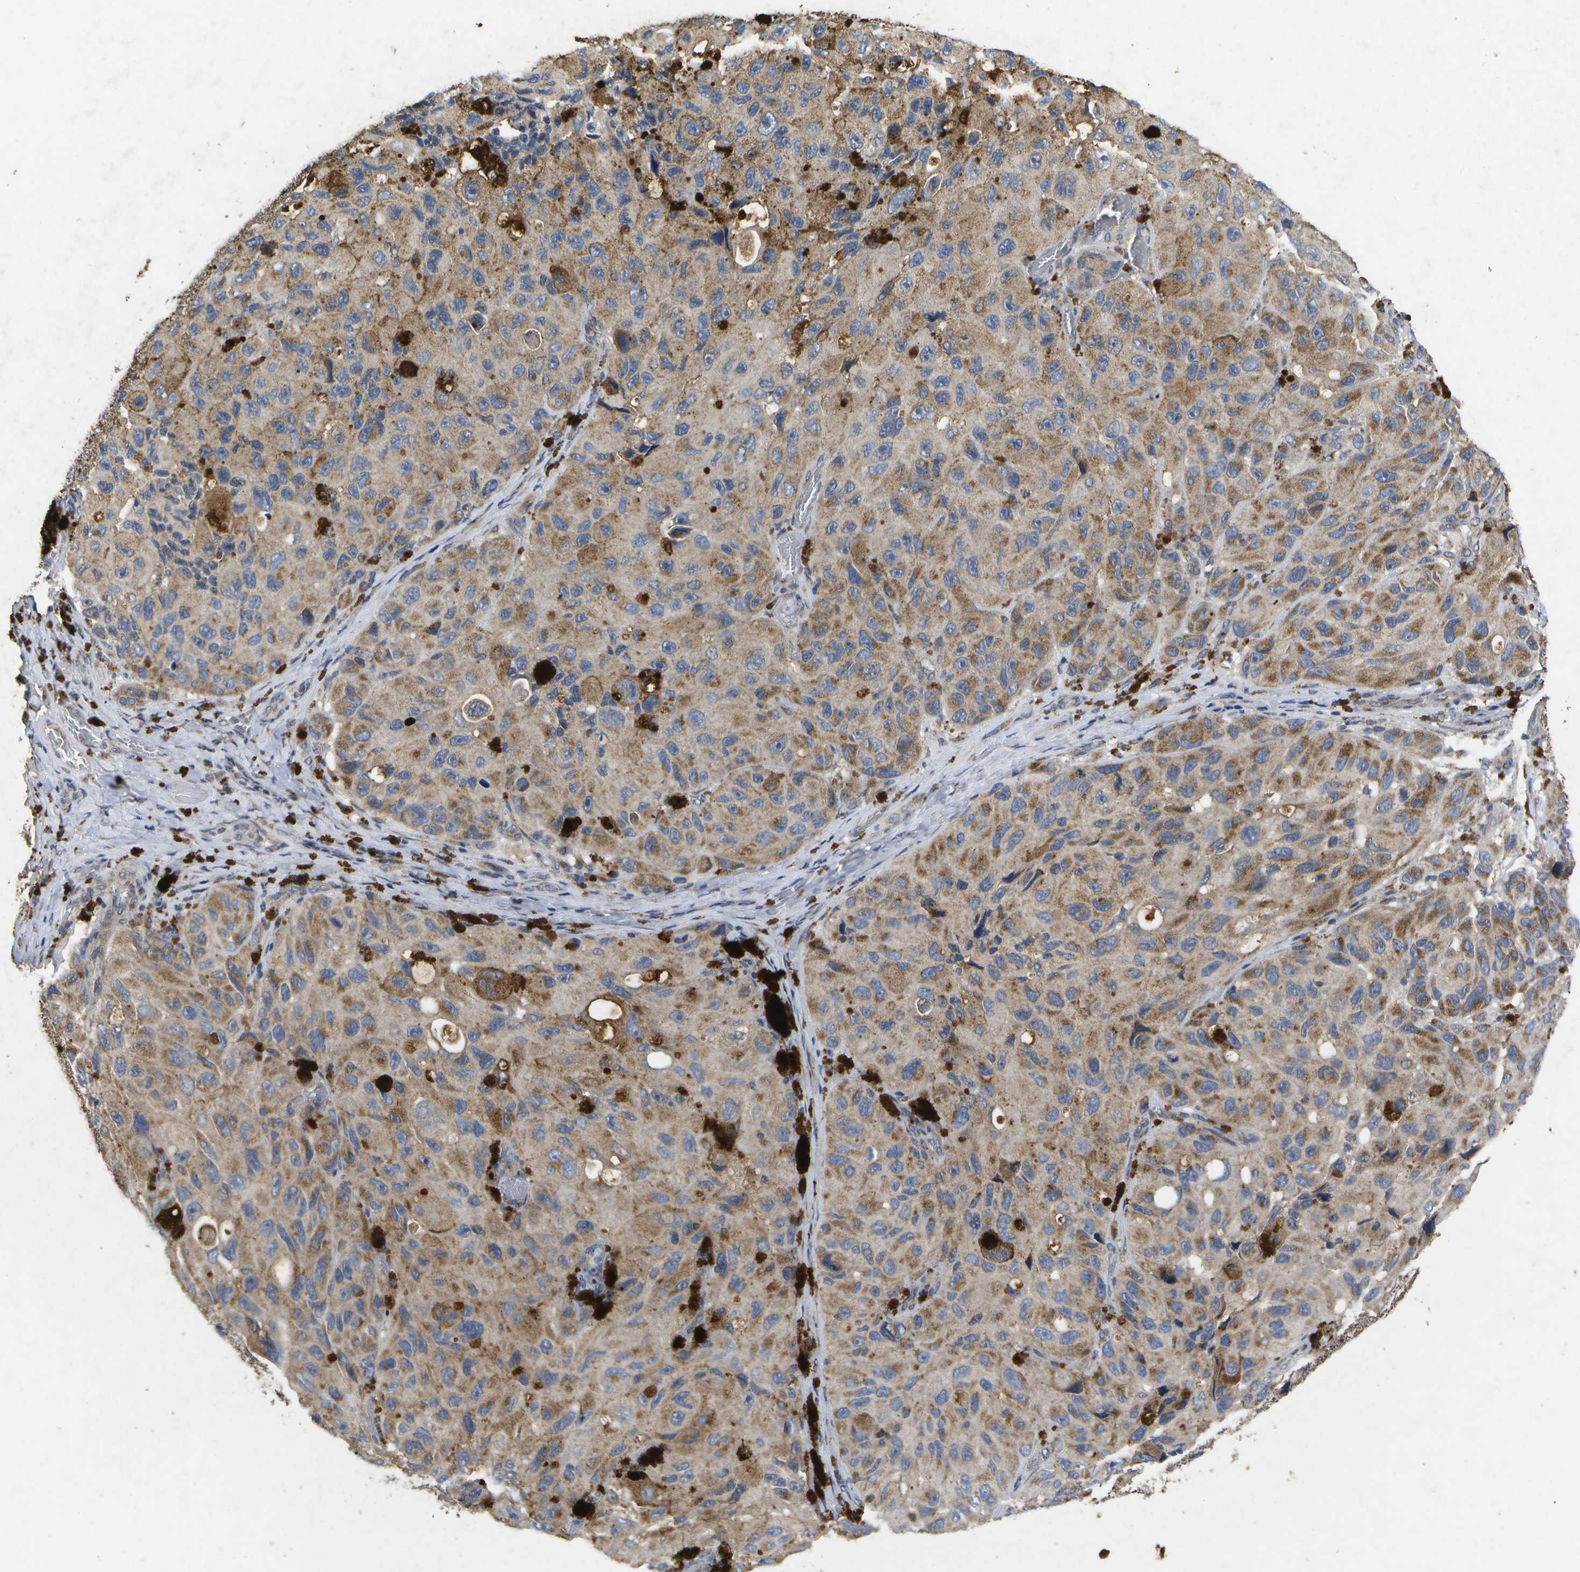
{"staining": {"intensity": "moderate", "quantity": ">75%", "location": "cytoplasmic/membranous"}, "tissue": "melanoma", "cell_type": "Tumor cells", "image_type": "cancer", "snomed": [{"axis": "morphology", "description": "Malignant melanoma, NOS"}, {"axis": "topography", "description": "Skin"}], "caption": "A brown stain labels moderate cytoplasmic/membranous staining of a protein in malignant melanoma tumor cells.", "gene": "KDELR1", "patient": {"sex": "female", "age": 73}}